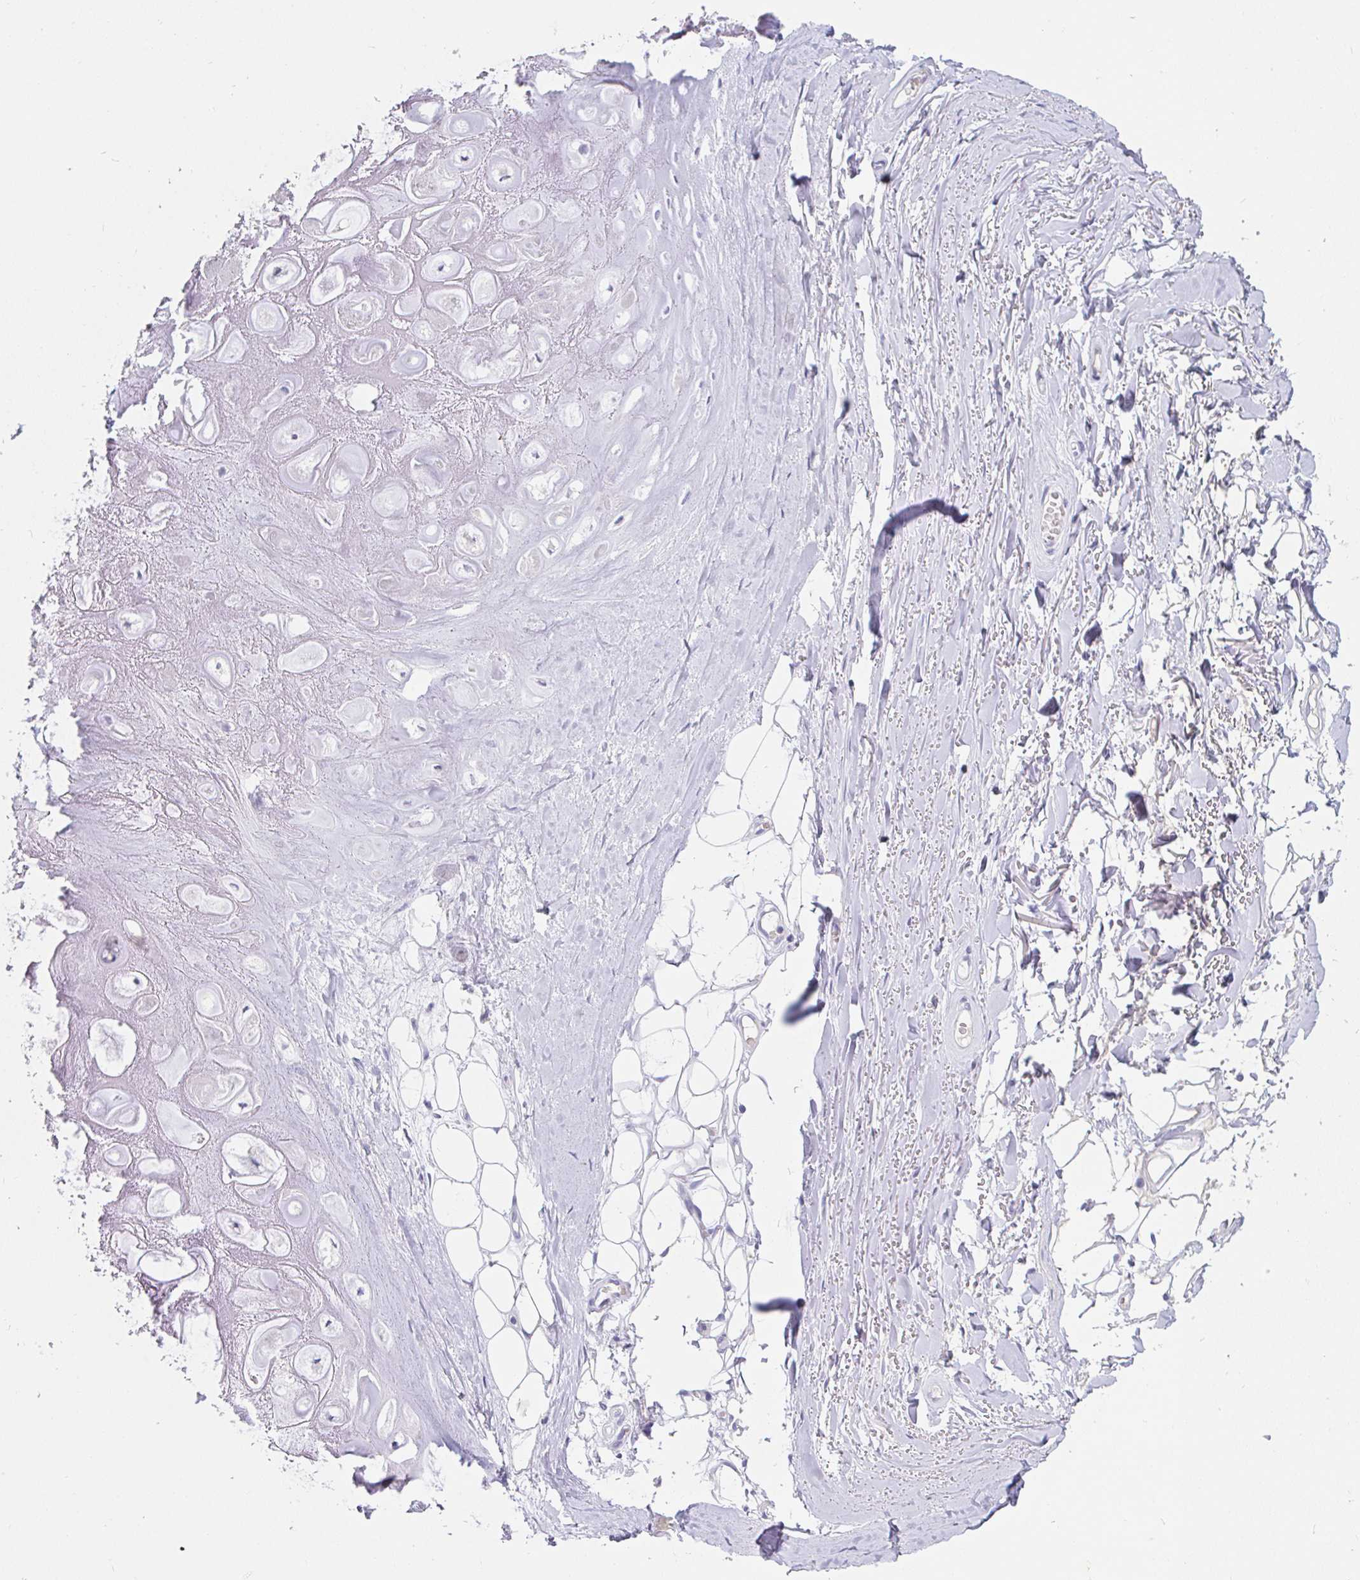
{"staining": {"intensity": "negative", "quantity": "none", "location": "none"}, "tissue": "adipose tissue", "cell_type": "Adipocytes", "image_type": "normal", "snomed": [{"axis": "morphology", "description": "Normal tissue, NOS"}, {"axis": "topography", "description": "Lymph node"}, {"axis": "topography", "description": "Cartilage tissue"}, {"axis": "topography", "description": "Nasopharynx"}], "caption": "Immunohistochemistry of benign human adipose tissue exhibits no positivity in adipocytes. (DAB (3,3'-diaminobenzidine) immunohistochemistry with hematoxylin counter stain).", "gene": "TEX44", "patient": {"sex": "male", "age": 63}}